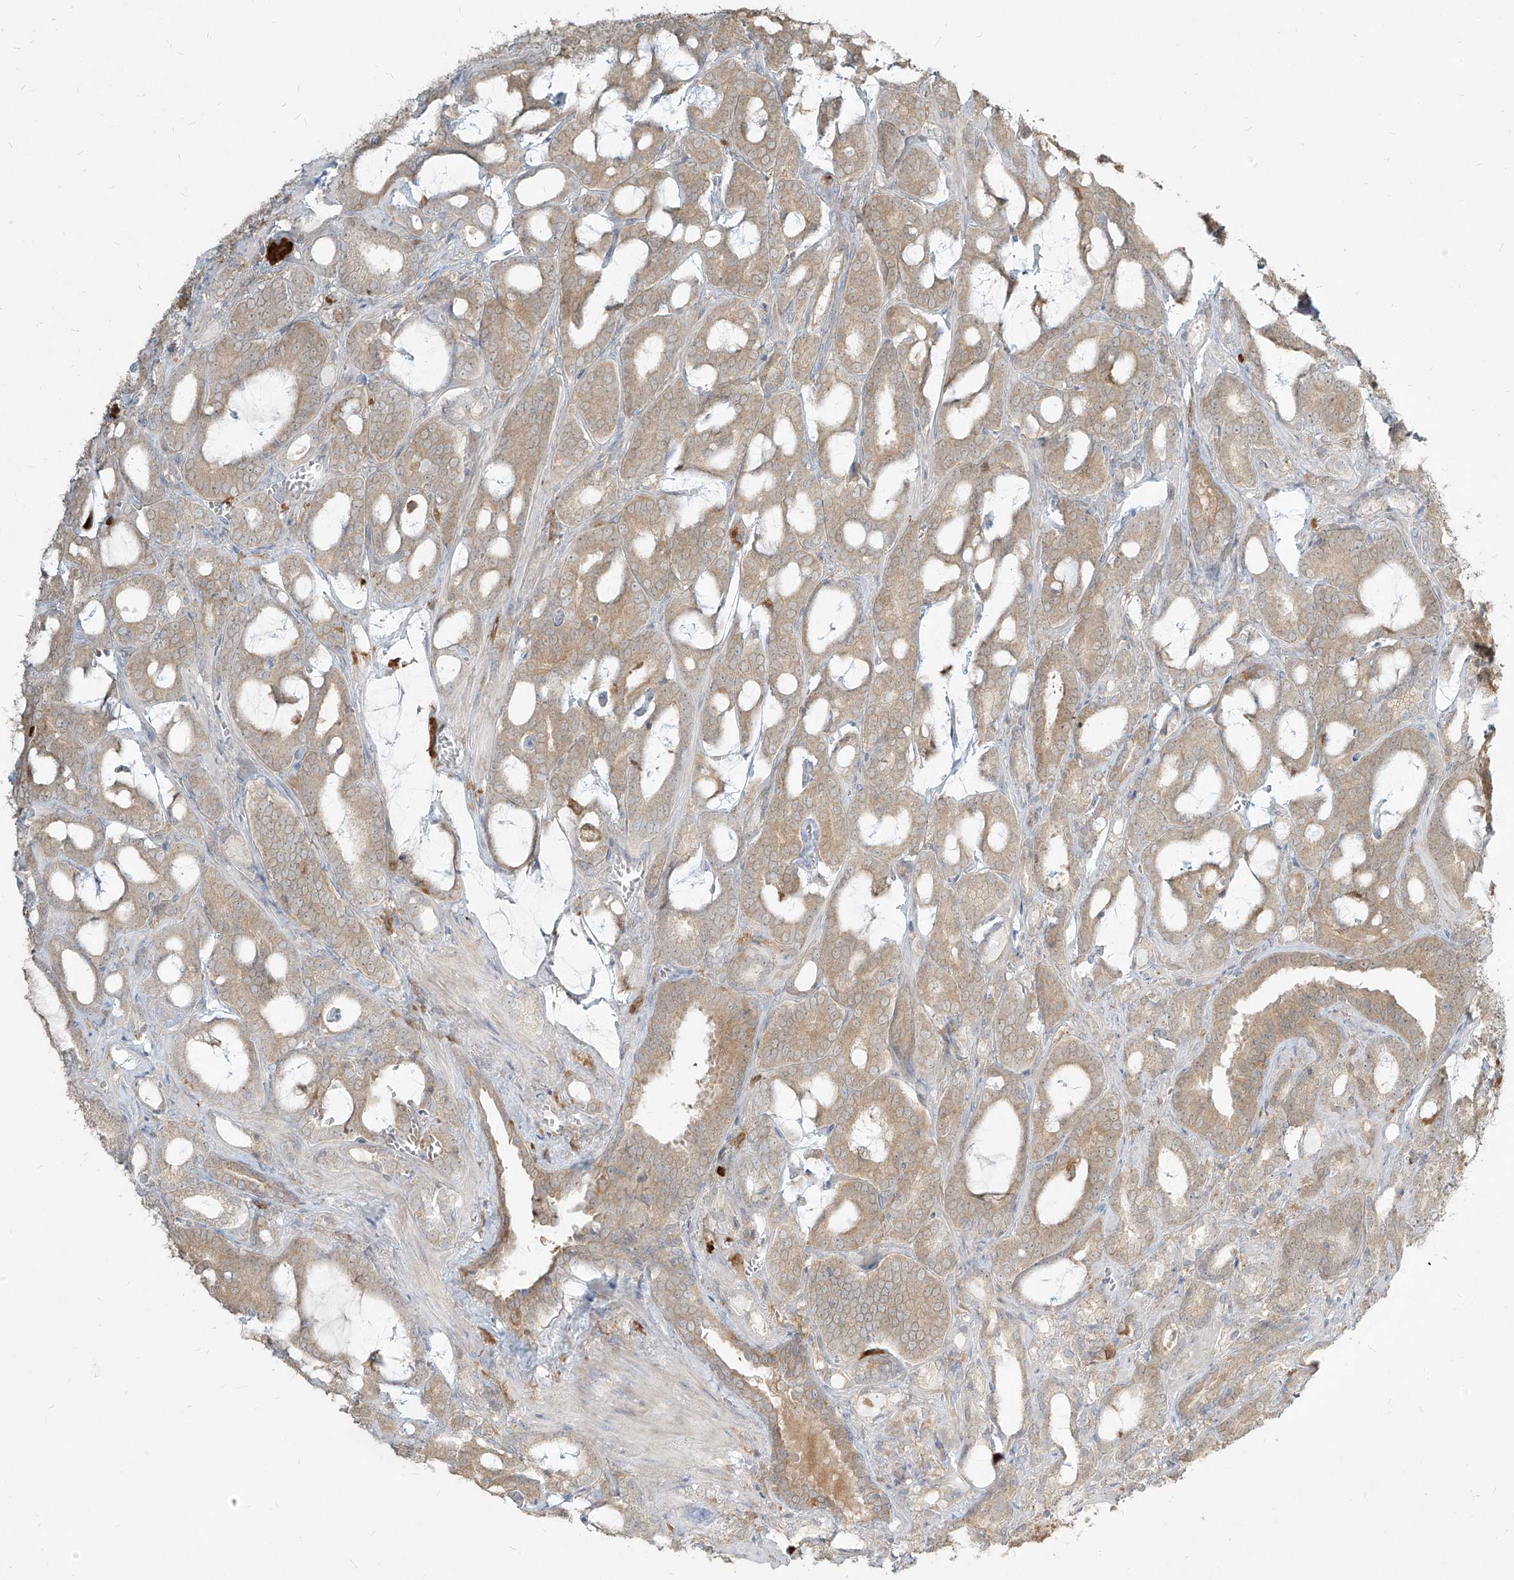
{"staining": {"intensity": "weak", "quantity": ">75%", "location": "cytoplasmic/membranous"}, "tissue": "prostate cancer", "cell_type": "Tumor cells", "image_type": "cancer", "snomed": [{"axis": "morphology", "description": "Adenocarcinoma, High grade"}, {"axis": "topography", "description": "Prostate and seminal vesicle, NOS"}], "caption": "DAB (3,3'-diaminobenzidine) immunohistochemical staining of prostate adenocarcinoma (high-grade) displays weak cytoplasmic/membranous protein positivity in about >75% of tumor cells.", "gene": "PGD", "patient": {"sex": "male", "age": 67}}